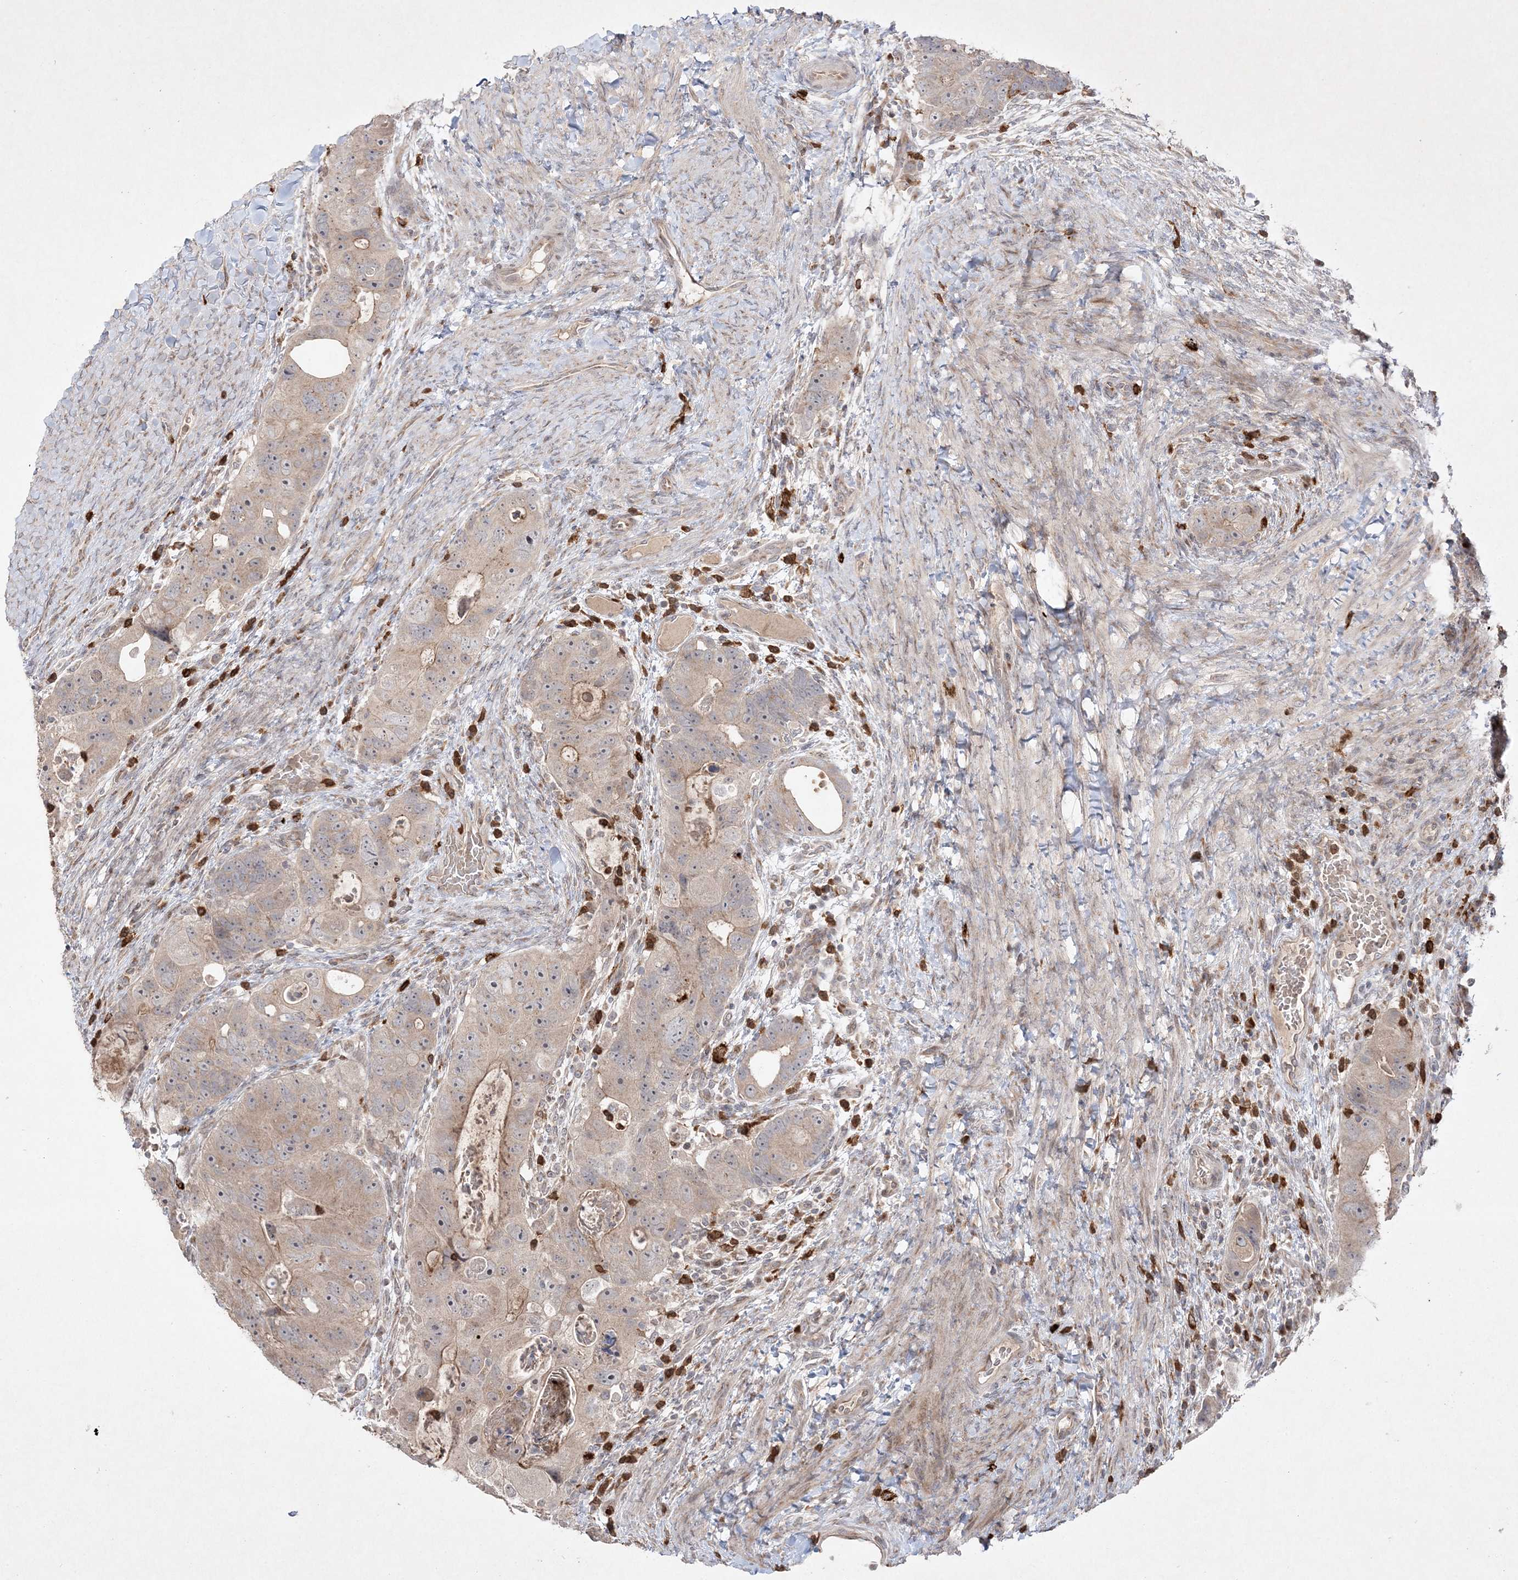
{"staining": {"intensity": "weak", "quantity": "25%-75%", "location": "cytoplasmic/membranous"}, "tissue": "colorectal cancer", "cell_type": "Tumor cells", "image_type": "cancer", "snomed": [{"axis": "morphology", "description": "Adenocarcinoma, NOS"}, {"axis": "topography", "description": "Rectum"}], "caption": "High-power microscopy captured an immunohistochemistry micrograph of colorectal cancer (adenocarcinoma), revealing weak cytoplasmic/membranous positivity in about 25%-75% of tumor cells.", "gene": "CLNK", "patient": {"sex": "male", "age": 59}}